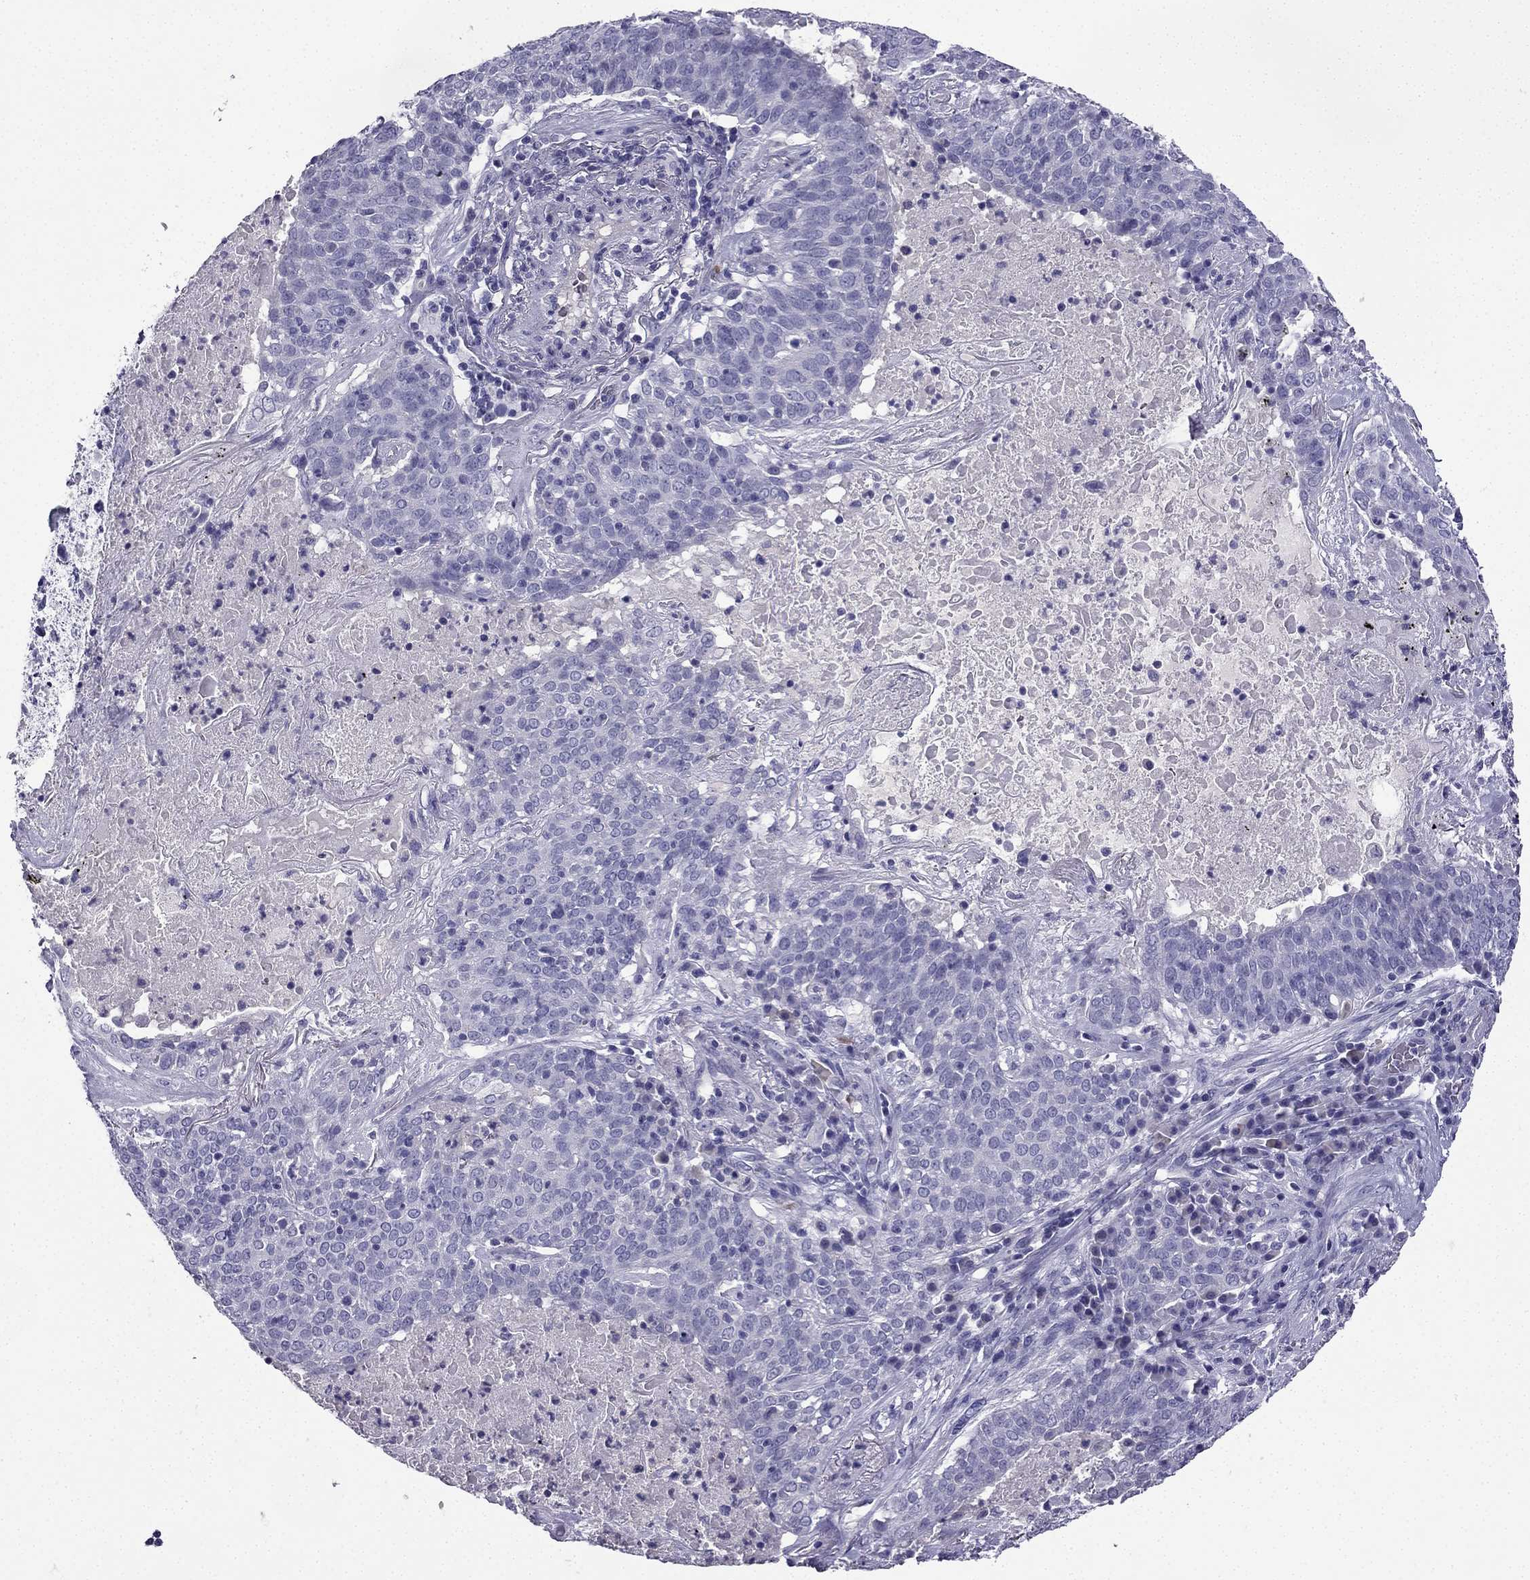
{"staining": {"intensity": "negative", "quantity": "none", "location": "none"}, "tissue": "lung cancer", "cell_type": "Tumor cells", "image_type": "cancer", "snomed": [{"axis": "morphology", "description": "Squamous cell carcinoma, NOS"}, {"axis": "topography", "description": "Lung"}], "caption": "Immunohistochemistry (IHC) of squamous cell carcinoma (lung) reveals no positivity in tumor cells.", "gene": "NPTX1", "patient": {"sex": "male", "age": 82}}